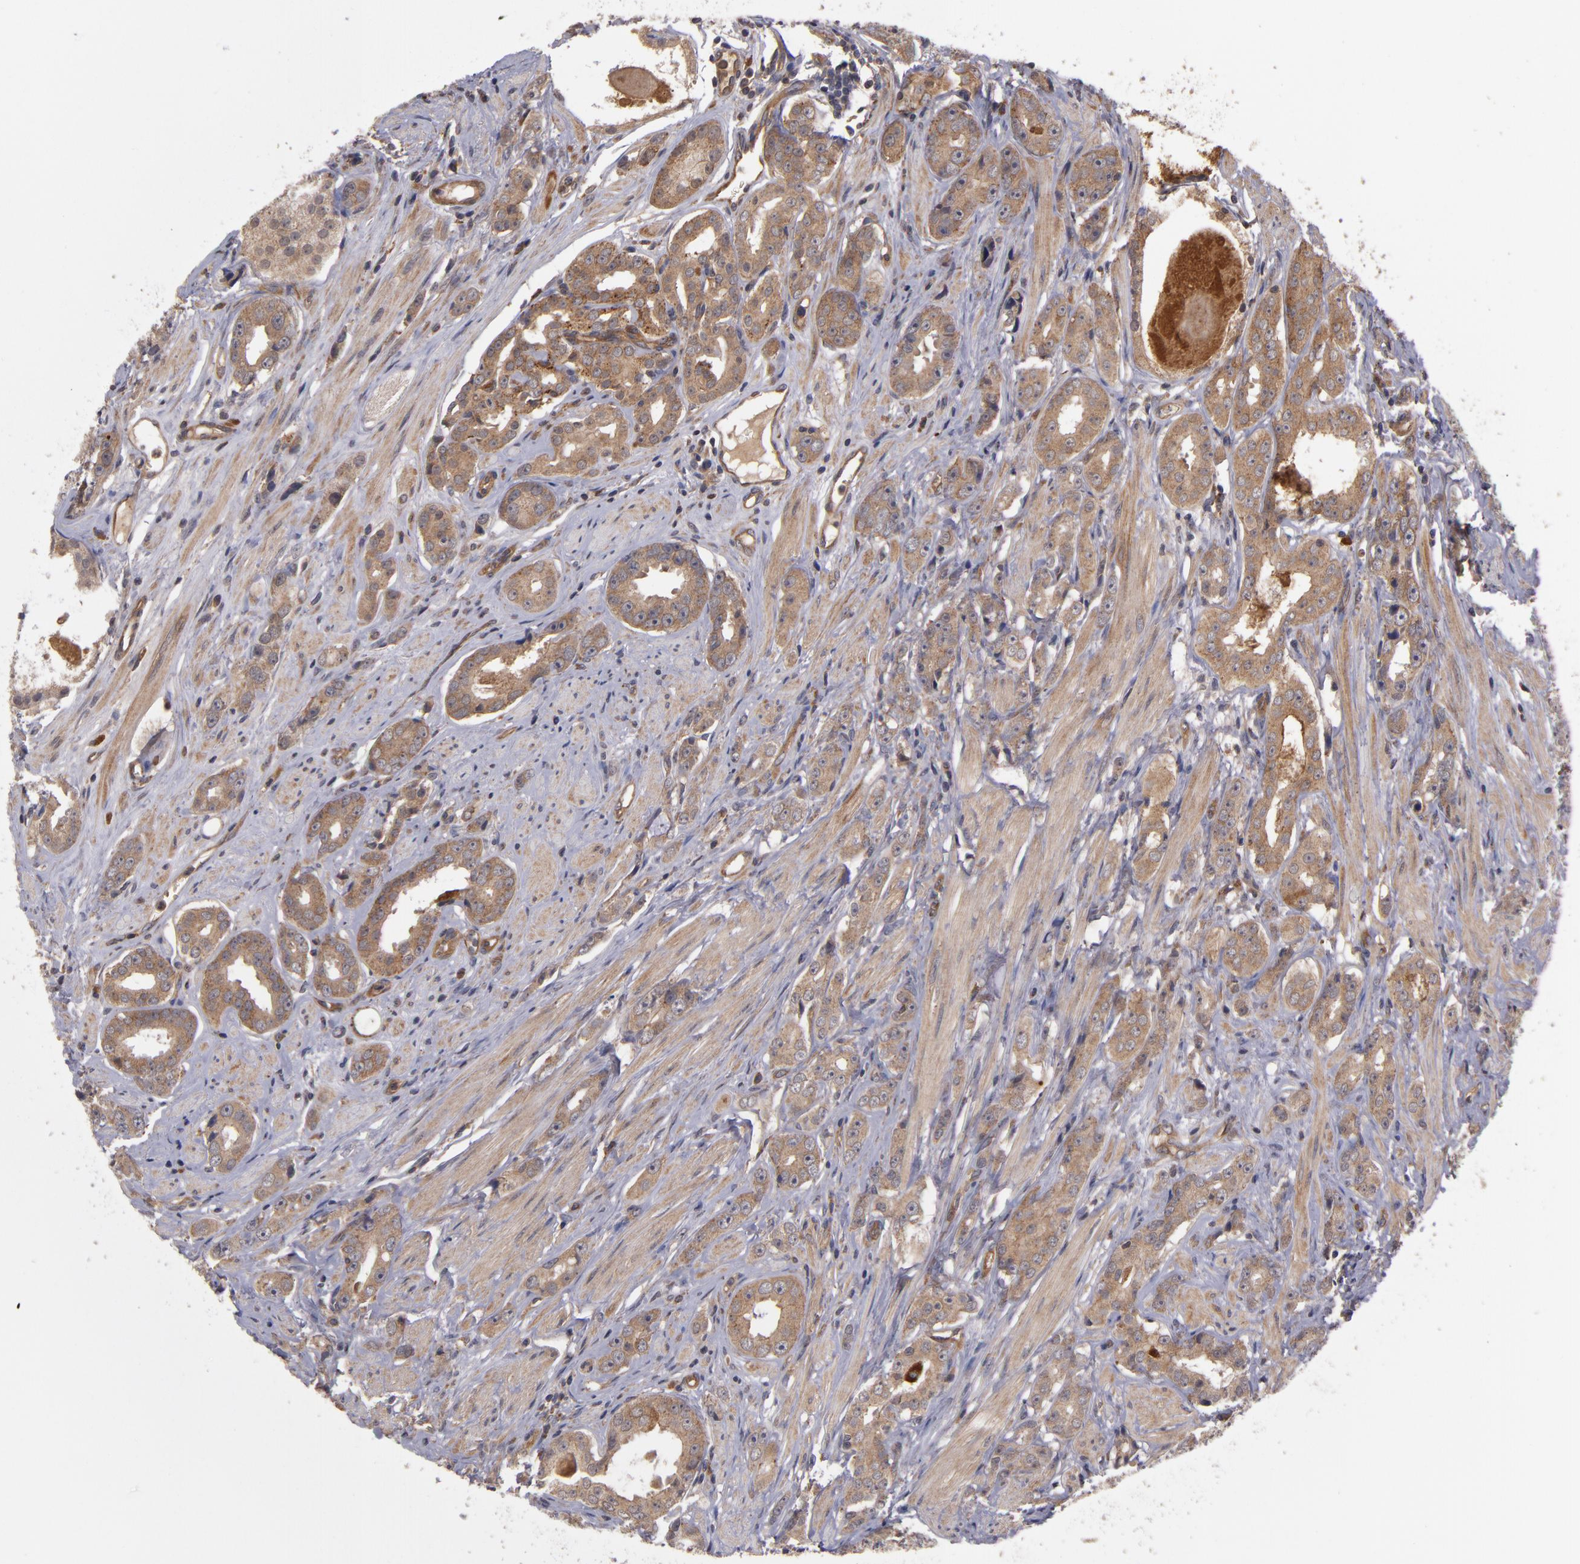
{"staining": {"intensity": "moderate", "quantity": ">75%", "location": "cytoplasmic/membranous"}, "tissue": "prostate cancer", "cell_type": "Tumor cells", "image_type": "cancer", "snomed": [{"axis": "morphology", "description": "Adenocarcinoma, Medium grade"}, {"axis": "topography", "description": "Prostate"}], "caption": "IHC image of human prostate adenocarcinoma (medium-grade) stained for a protein (brown), which demonstrates medium levels of moderate cytoplasmic/membranous positivity in about >75% of tumor cells.", "gene": "CTSO", "patient": {"sex": "male", "age": 53}}